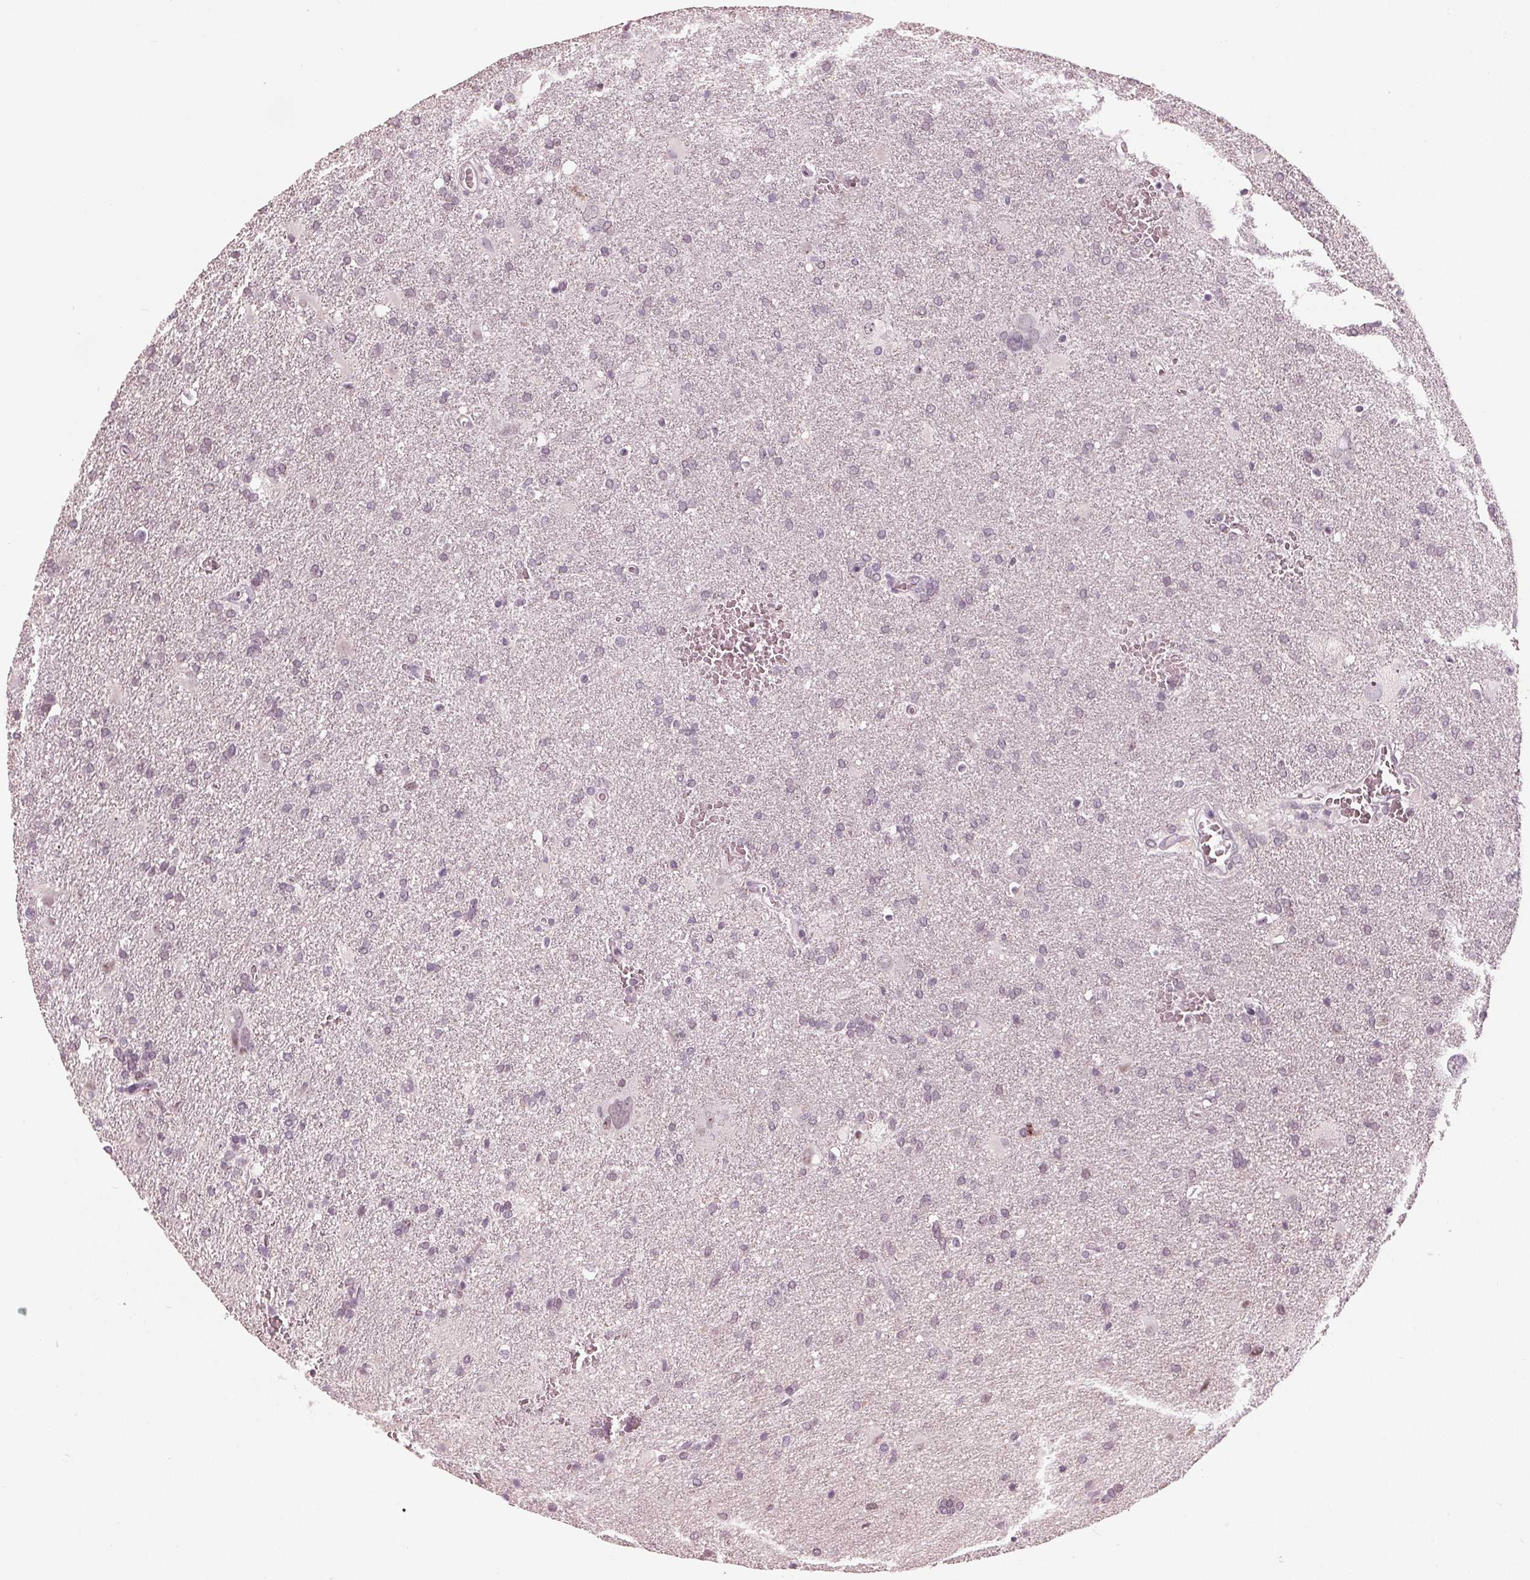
{"staining": {"intensity": "negative", "quantity": "none", "location": "none"}, "tissue": "glioma", "cell_type": "Tumor cells", "image_type": "cancer", "snomed": [{"axis": "morphology", "description": "Glioma, malignant, Low grade"}, {"axis": "topography", "description": "Brain"}], "caption": "This is an immunohistochemistry image of human glioma. There is no expression in tumor cells.", "gene": "ADPRHL1", "patient": {"sex": "male", "age": 66}}